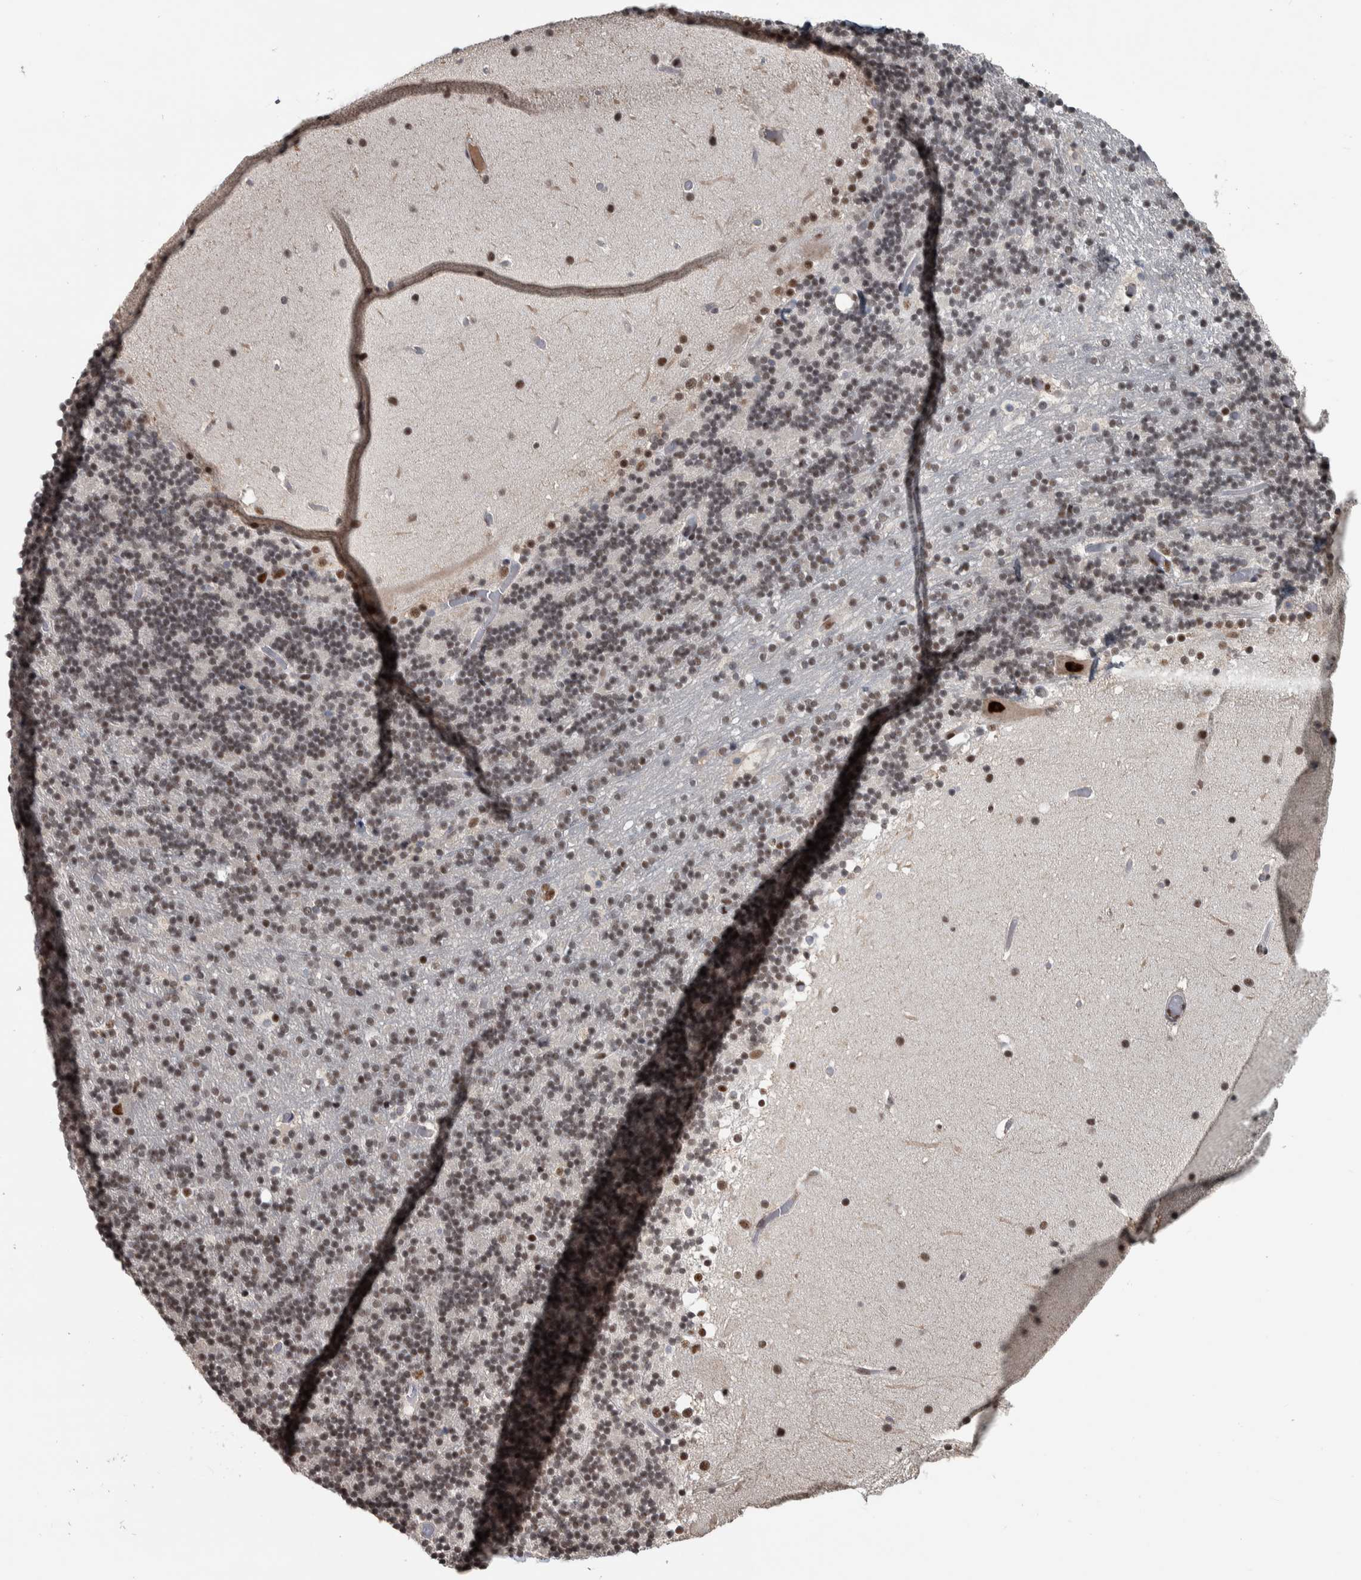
{"staining": {"intensity": "weak", "quantity": "25%-75%", "location": "nuclear"}, "tissue": "cerebellum", "cell_type": "Cells in granular layer", "image_type": "normal", "snomed": [{"axis": "morphology", "description": "Normal tissue, NOS"}, {"axis": "topography", "description": "Cerebellum"}], "caption": "High-magnification brightfield microscopy of normal cerebellum stained with DAB (brown) and counterstained with hematoxylin (blue). cells in granular layer exhibit weak nuclear staining is seen in about25%-75% of cells. The staining was performed using DAB (3,3'-diaminobenzidine) to visualize the protein expression in brown, while the nuclei were stained in blue with hematoxylin (Magnification: 20x).", "gene": "DDX42", "patient": {"sex": "male", "age": 57}}